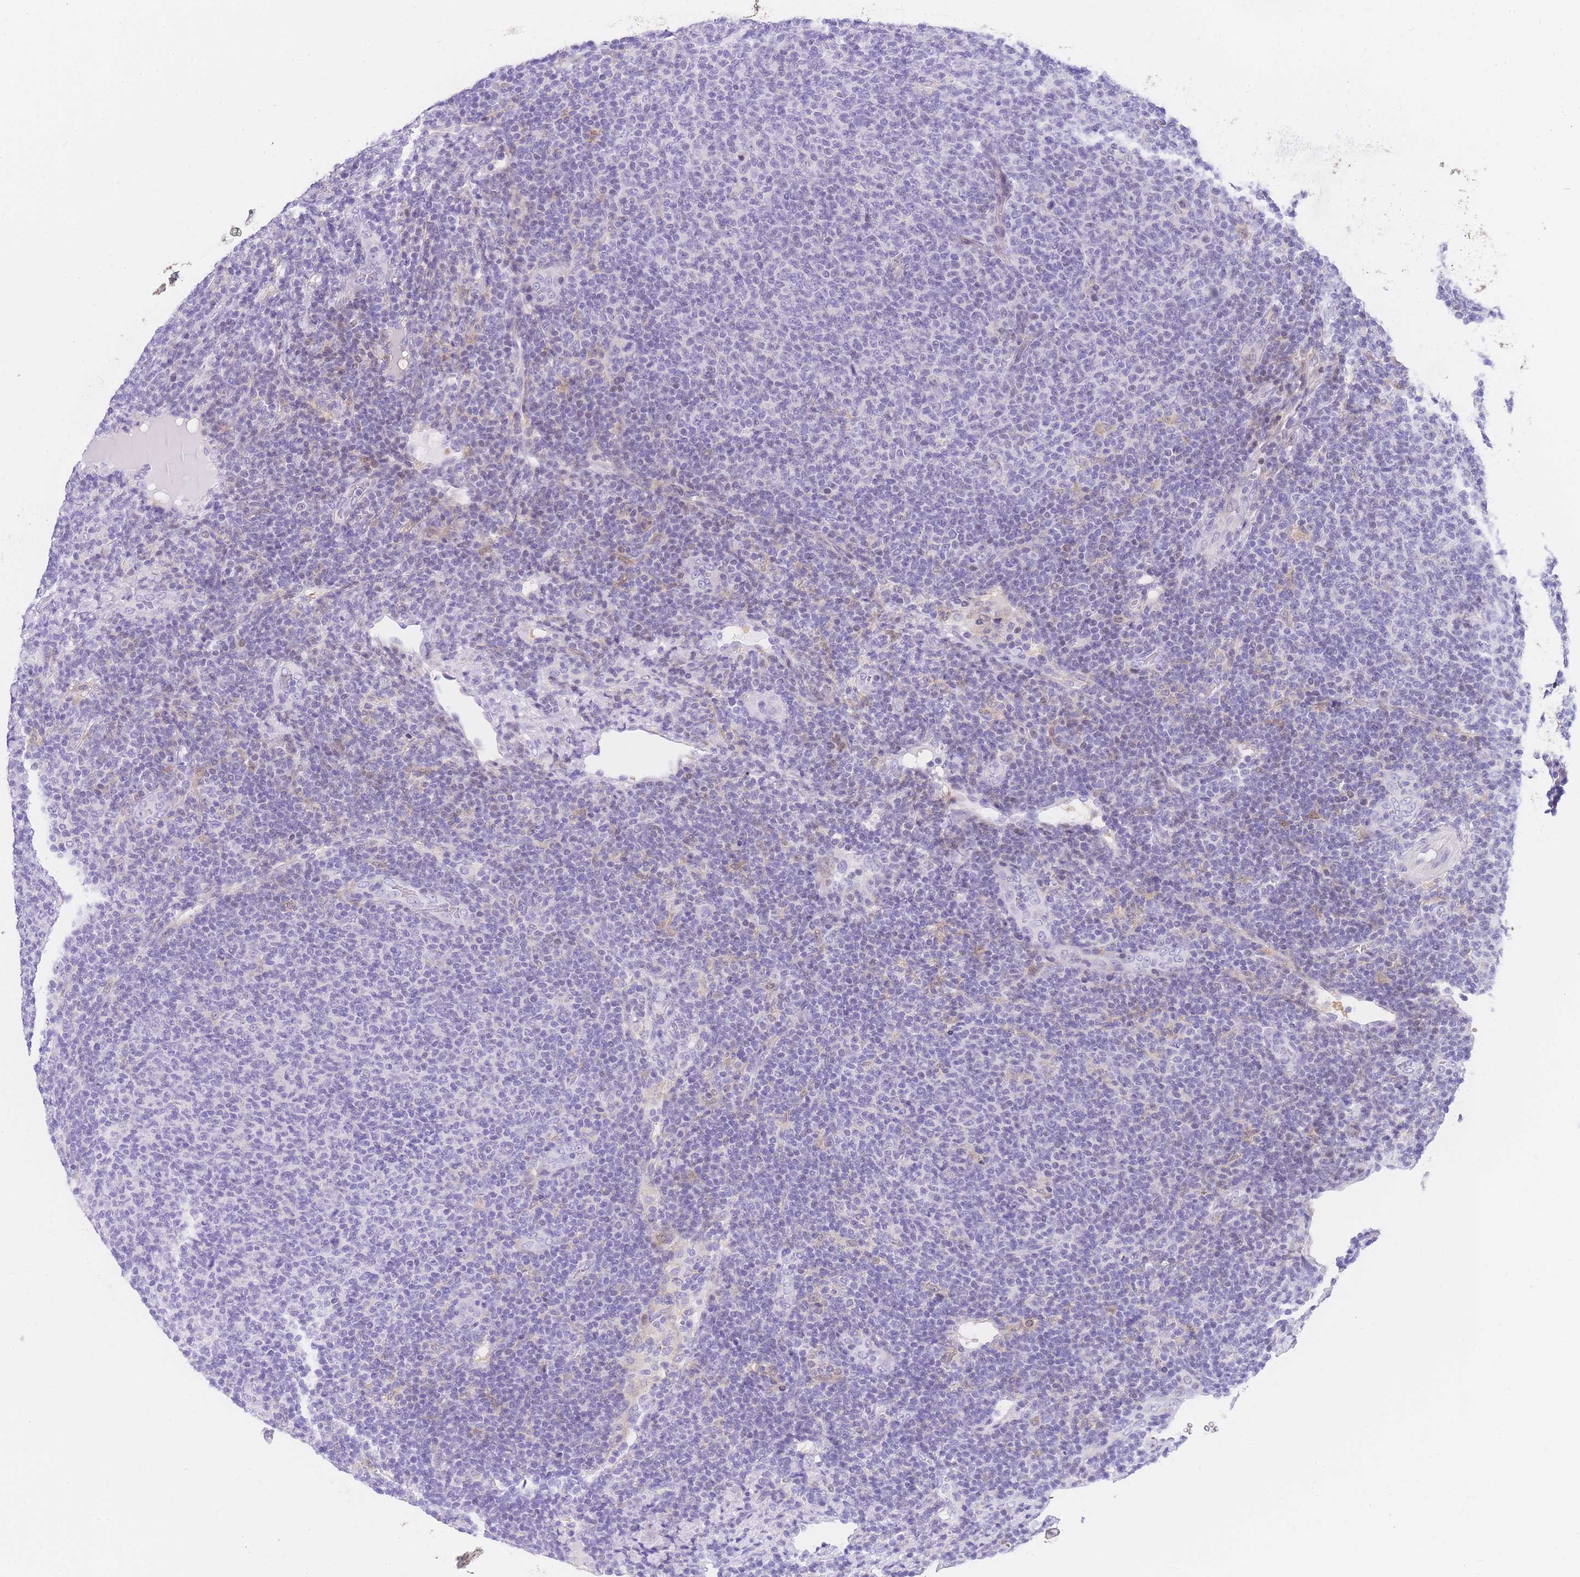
{"staining": {"intensity": "negative", "quantity": "none", "location": "none"}, "tissue": "lymphoma", "cell_type": "Tumor cells", "image_type": "cancer", "snomed": [{"axis": "morphology", "description": "Malignant lymphoma, non-Hodgkin's type, Low grade"}, {"axis": "topography", "description": "Lymph node"}], "caption": "Human lymphoma stained for a protein using immunohistochemistry reveals no positivity in tumor cells.", "gene": "TIFAB", "patient": {"sex": "male", "age": 66}}